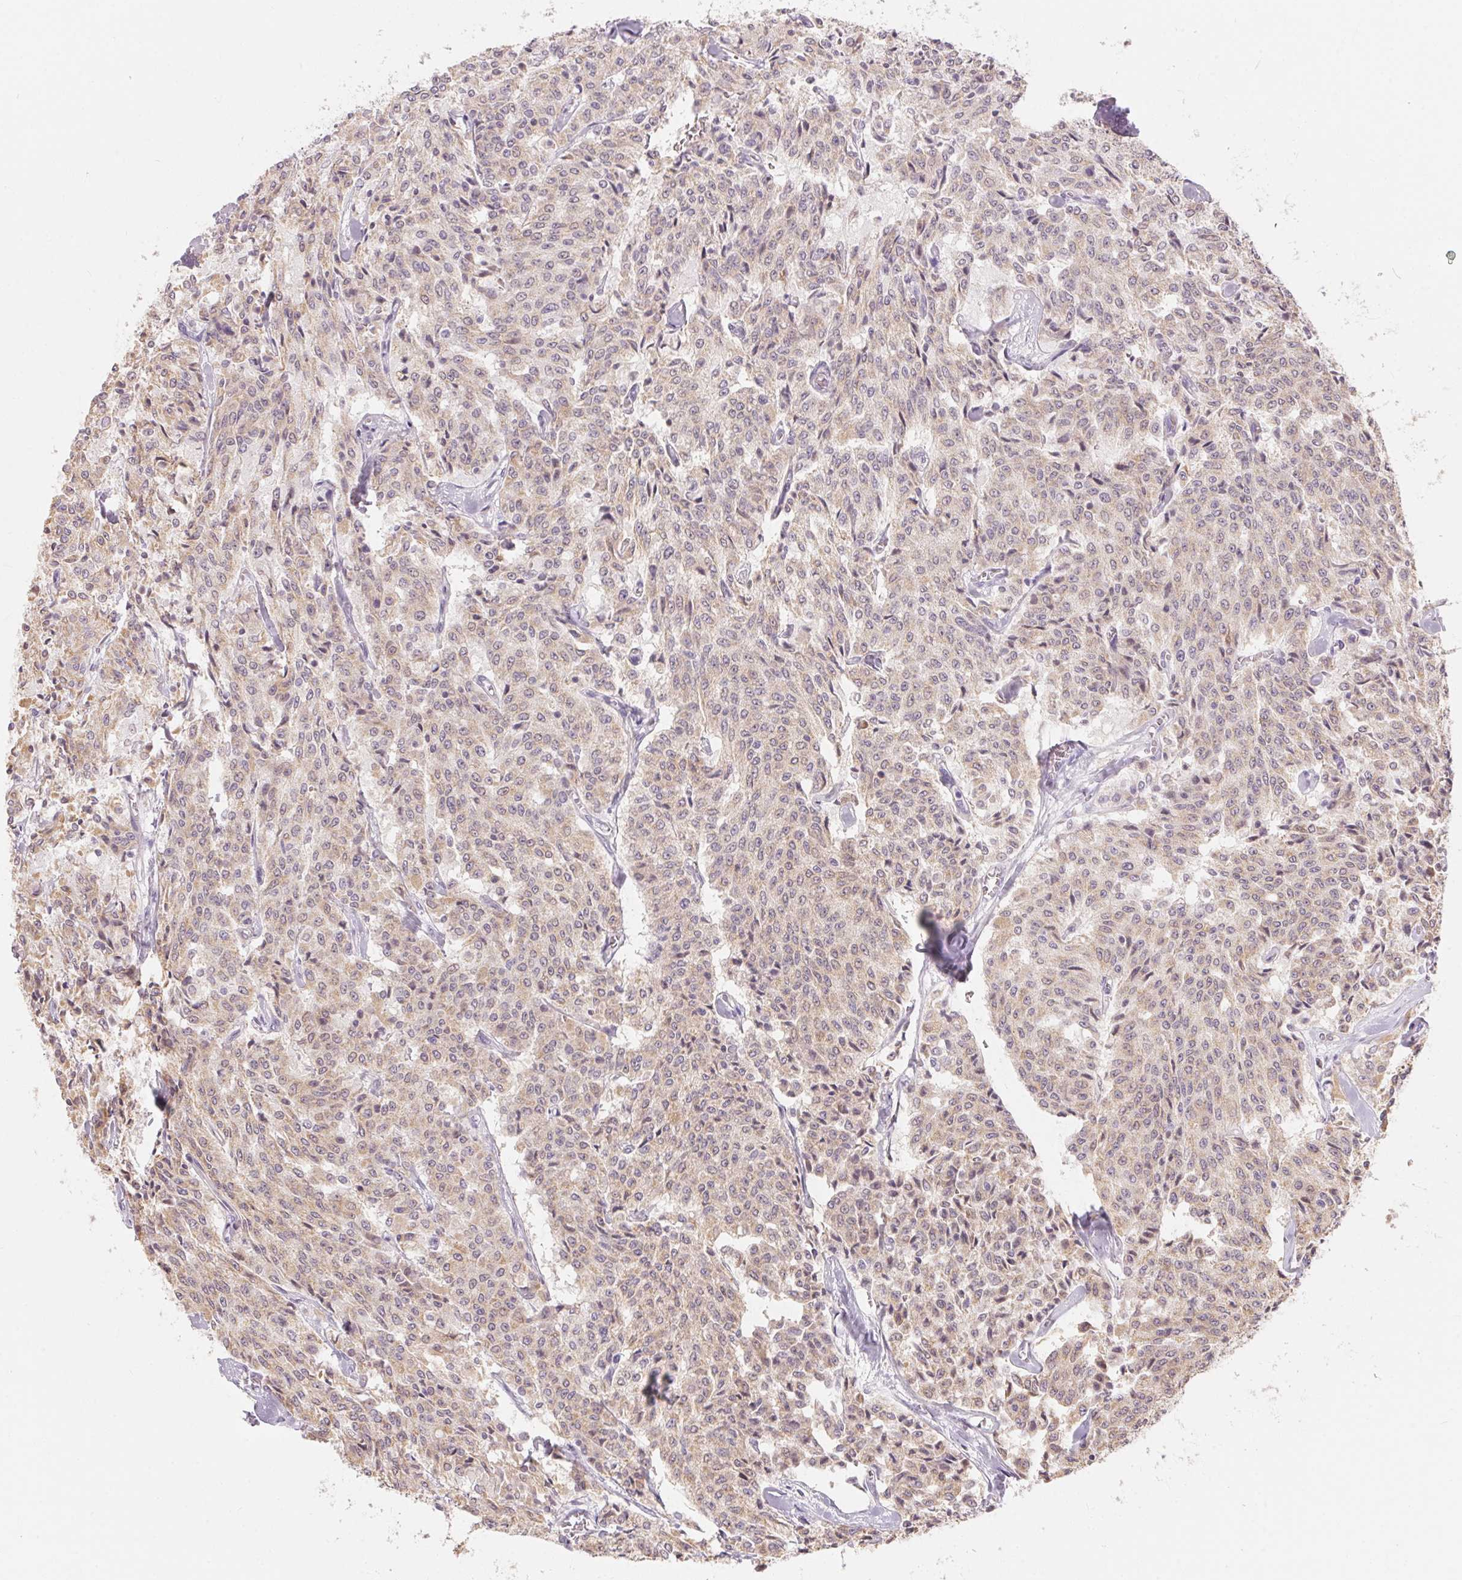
{"staining": {"intensity": "weak", "quantity": "25%-75%", "location": "cytoplasmic/membranous"}, "tissue": "carcinoid", "cell_type": "Tumor cells", "image_type": "cancer", "snomed": [{"axis": "morphology", "description": "Carcinoid, malignant, NOS"}, {"axis": "topography", "description": "Lung"}], "caption": "A photomicrograph of carcinoid (malignant) stained for a protein reveals weak cytoplasmic/membranous brown staining in tumor cells. (DAB = brown stain, brightfield microscopy at high magnification).", "gene": "GDAP1L1", "patient": {"sex": "male", "age": 71}}